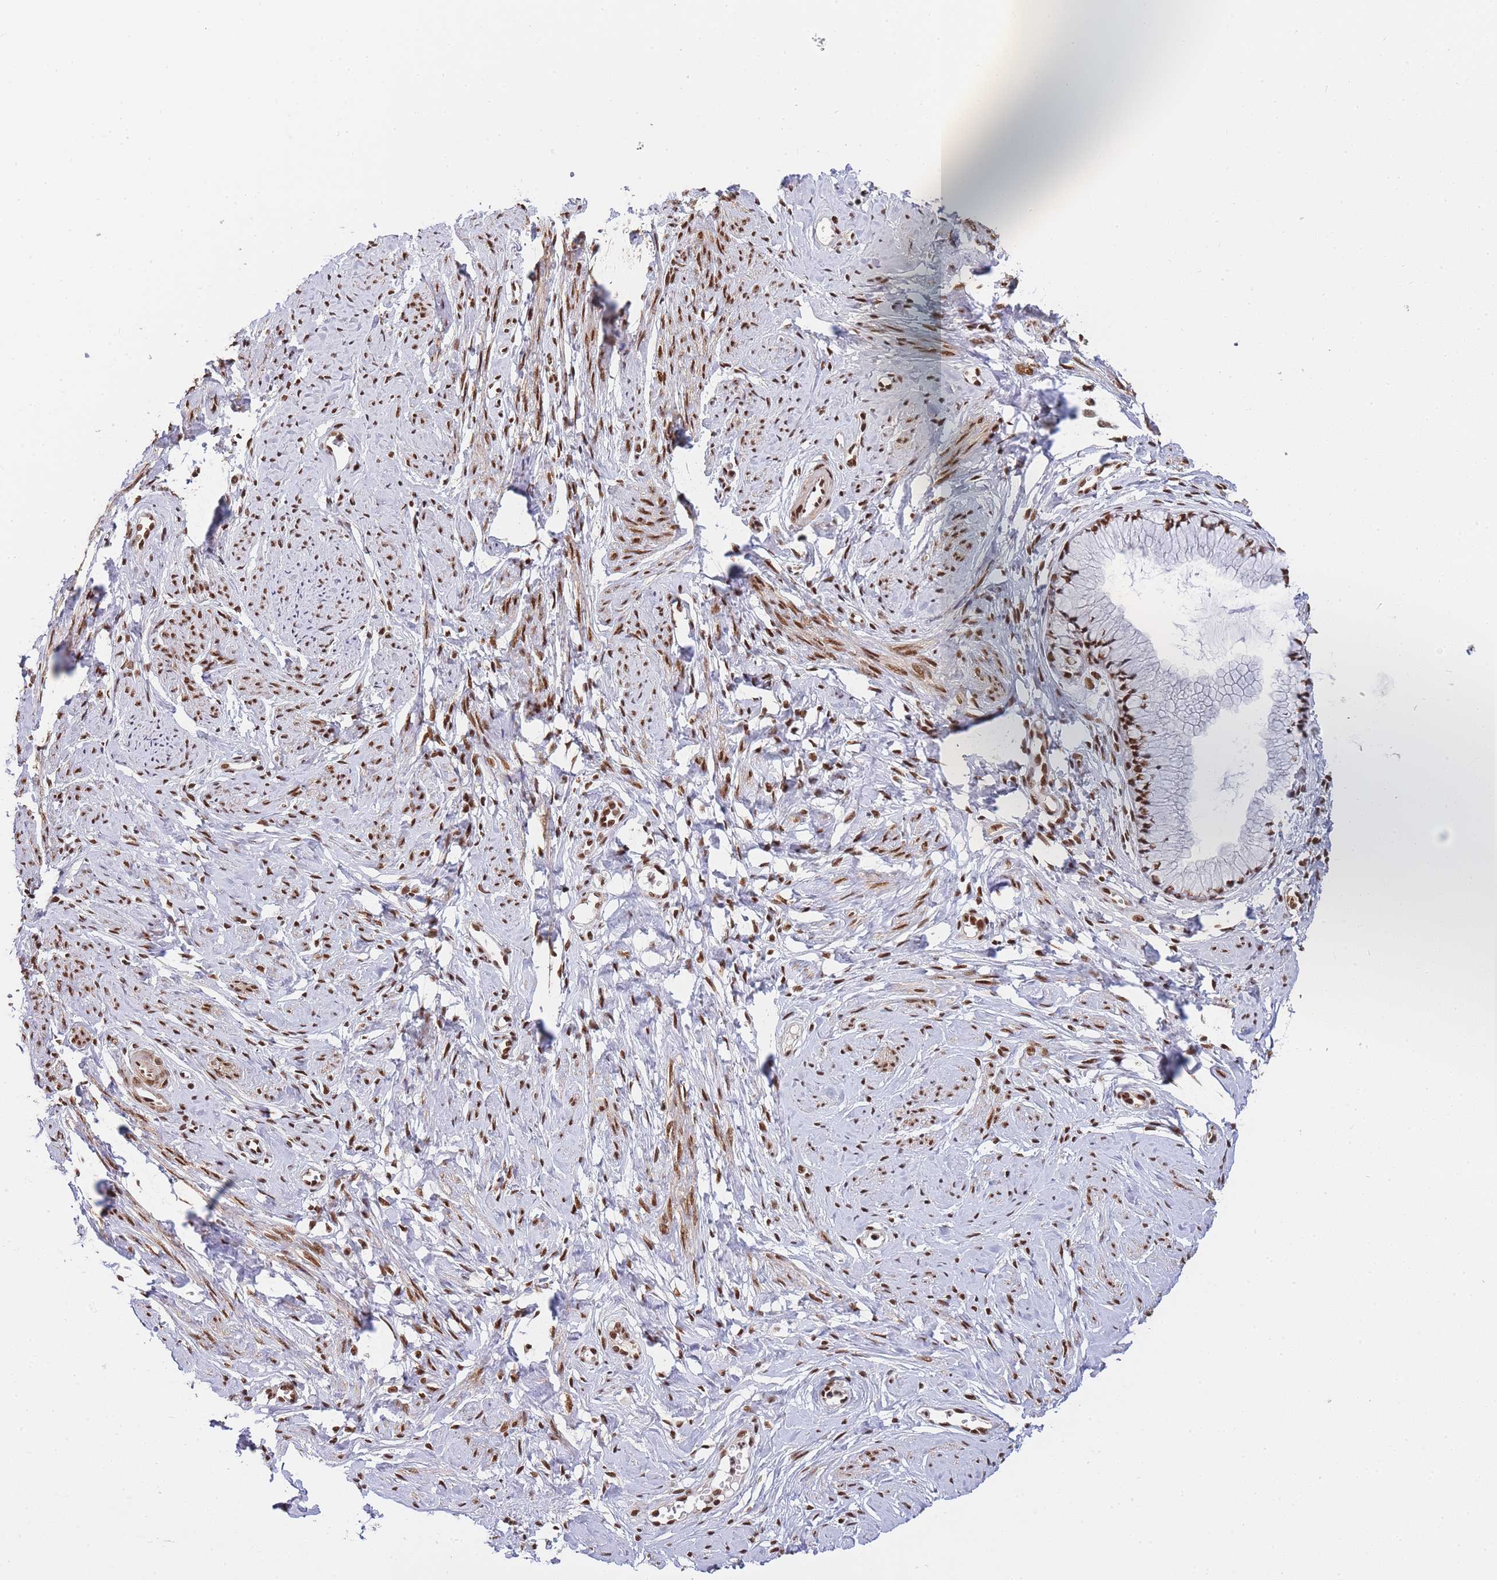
{"staining": {"intensity": "strong", "quantity": ">75%", "location": "nuclear"}, "tissue": "cervix", "cell_type": "Glandular cells", "image_type": "normal", "snomed": [{"axis": "morphology", "description": "Normal tissue, NOS"}, {"axis": "topography", "description": "Cervix"}], "caption": "Immunohistochemistry (IHC) micrograph of unremarkable human cervix stained for a protein (brown), which shows high levels of strong nuclear positivity in approximately >75% of glandular cells.", "gene": "PRKDC", "patient": {"sex": "female", "age": 42}}